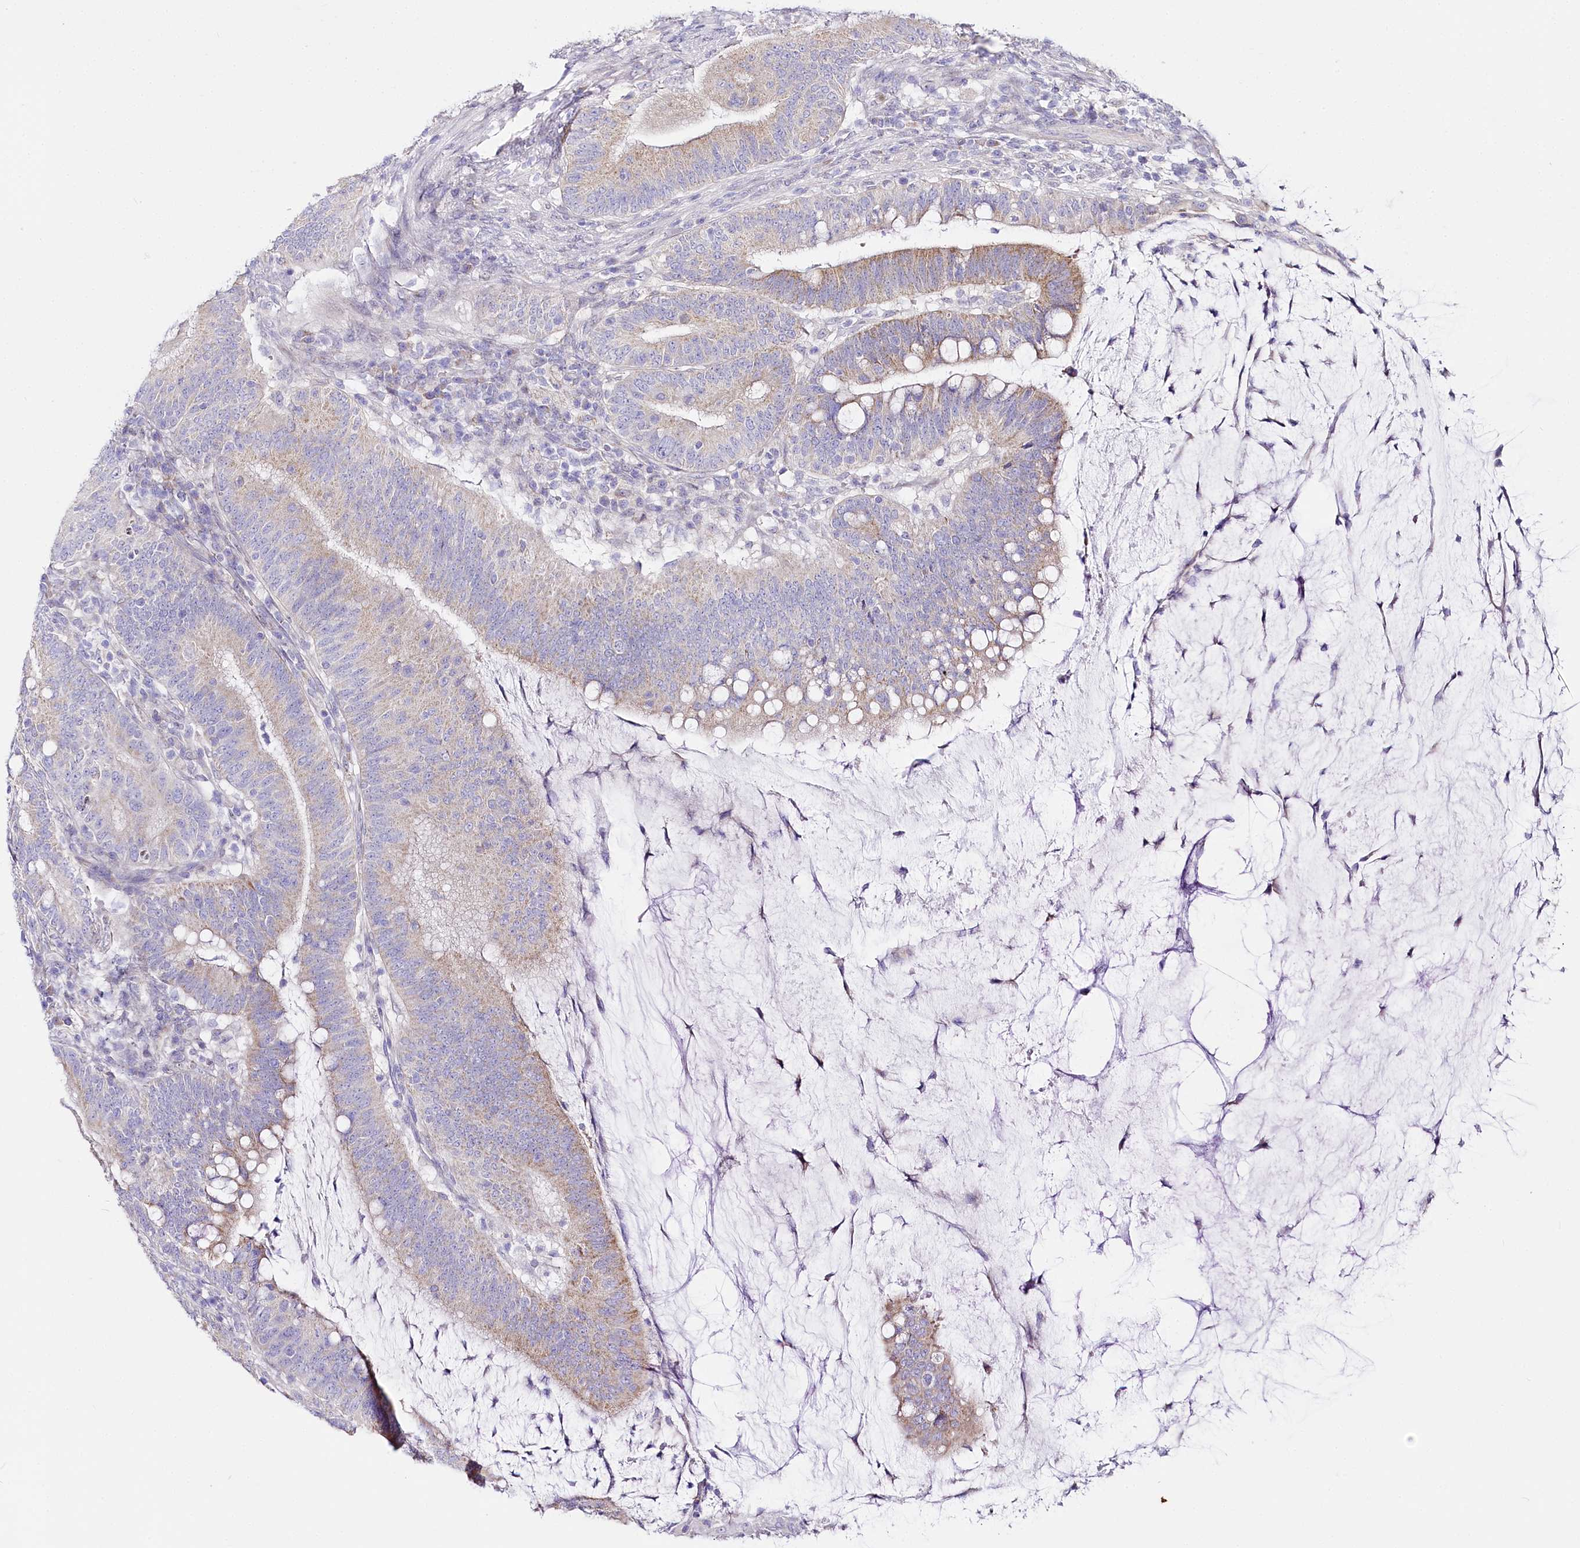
{"staining": {"intensity": "weak", "quantity": "25%-75%", "location": "cytoplasmic/membranous"}, "tissue": "colorectal cancer", "cell_type": "Tumor cells", "image_type": "cancer", "snomed": [{"axis": "morphology", "description": "Adenocarcinoma, NOS"}, {"axis": "topography", "description": "Colon"}], "caption": "IHC photomicrograph of neoplastic tissue: adenocarcinoma (colorectal) stained using immunohistochemistry (IHC) shows low levels of weak protein expression localized specifically in the cytoplasmic/membranous of tumor cells, appearing as a cytoplasmic/membranous brown color.", "gene": "ZNF226", "patient": {"sex": "female", "age": 66}}